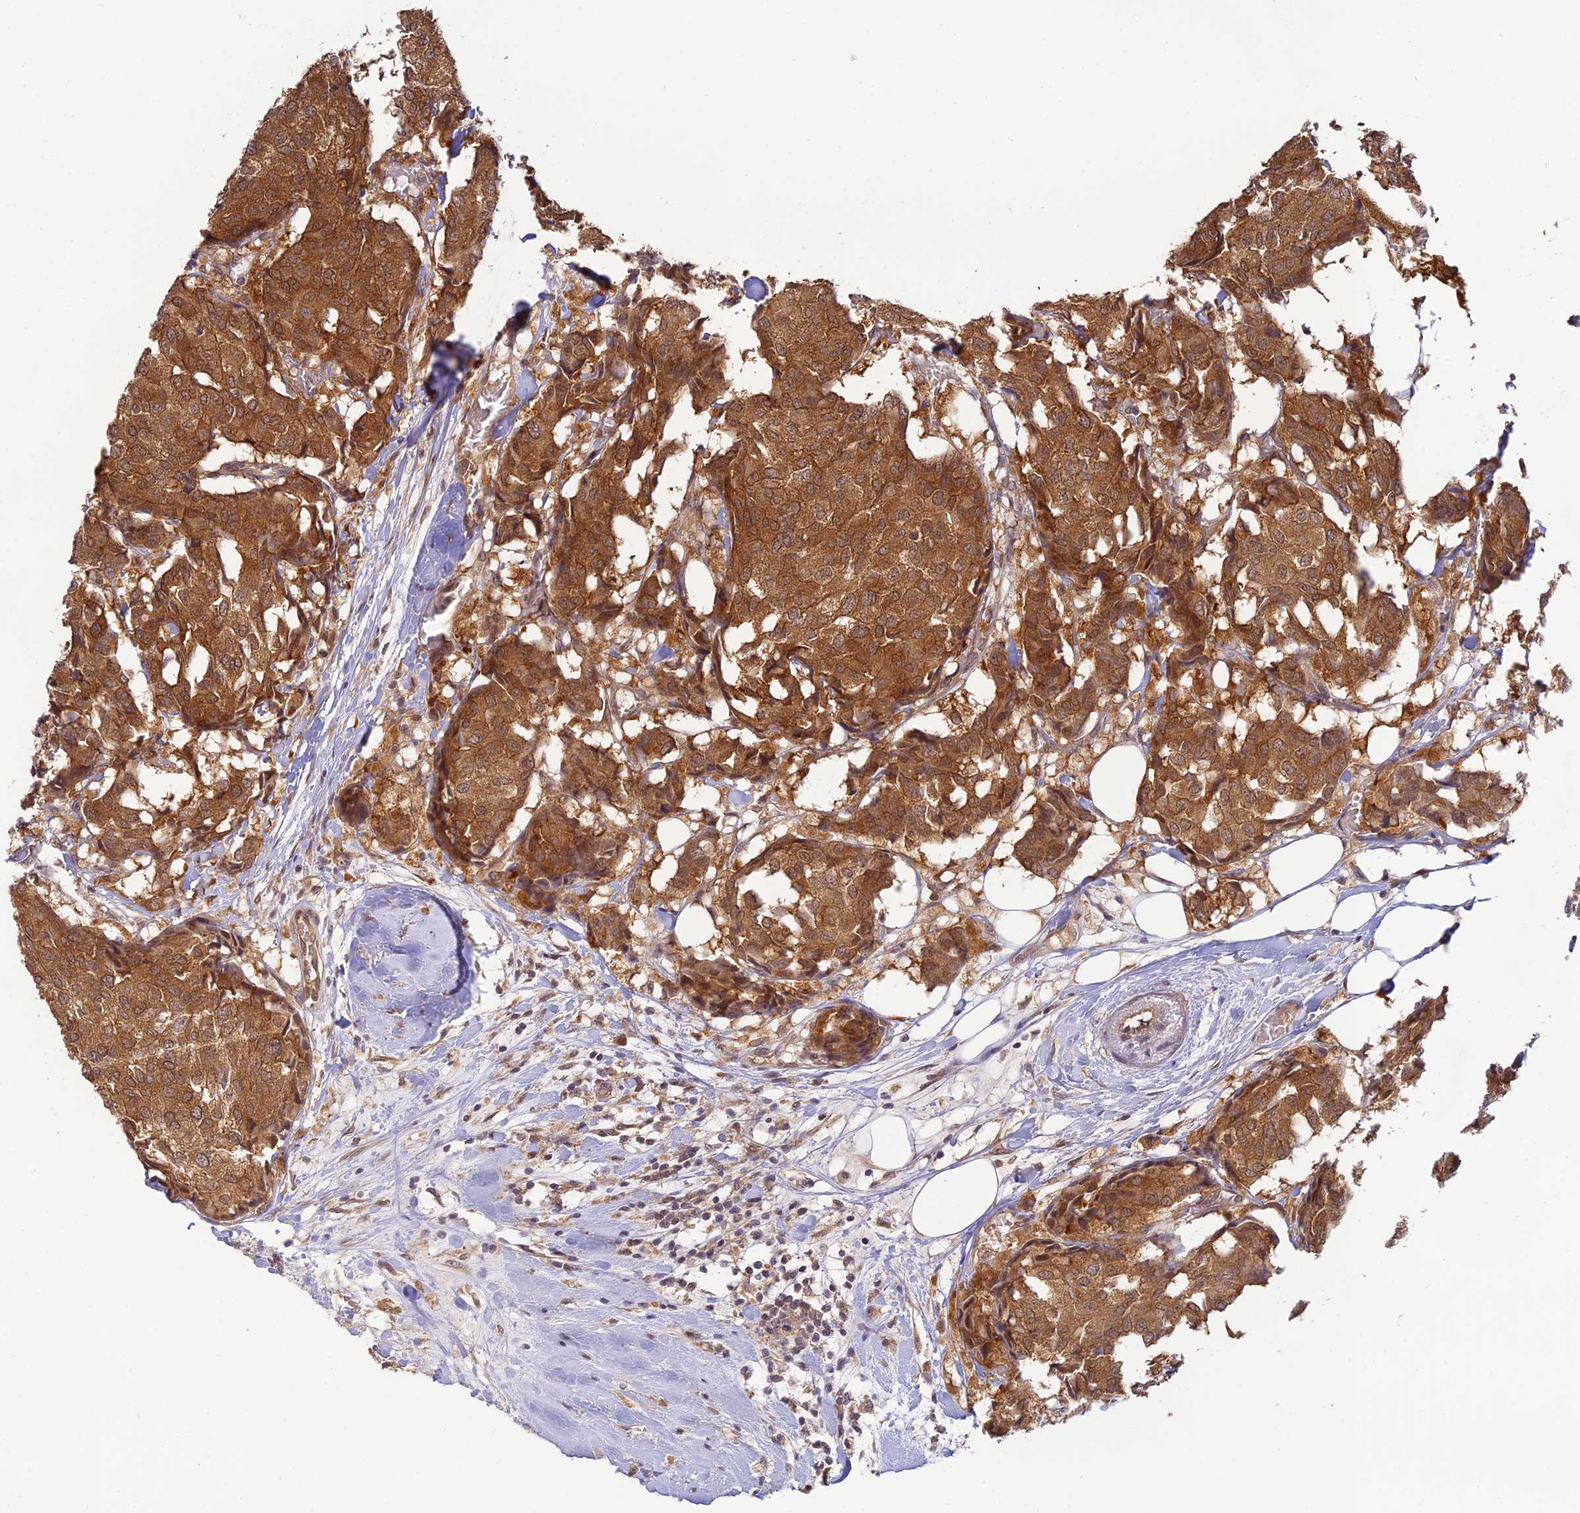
{"staining": {"intensity": "strong", "quantity": ">75%", "location": "cytoplasmic/membranous"}, "tissue": "breast cancer", "cell_type": "Tumor cells", "image_type": "cancer", "snomed": [{"axis": "morphology", "description": "Duct carcinoma"}, {"axis": "topography", "description": "Breast"}], "caption": "IHC of infiltrating ductal carcinoma (breast) demonstrates high levels of strong cytoplasmic/membranous expression in about >75% of tumor cells.", "gene": "SKIC8", "patient": {"sex": "female", "age": 75}}